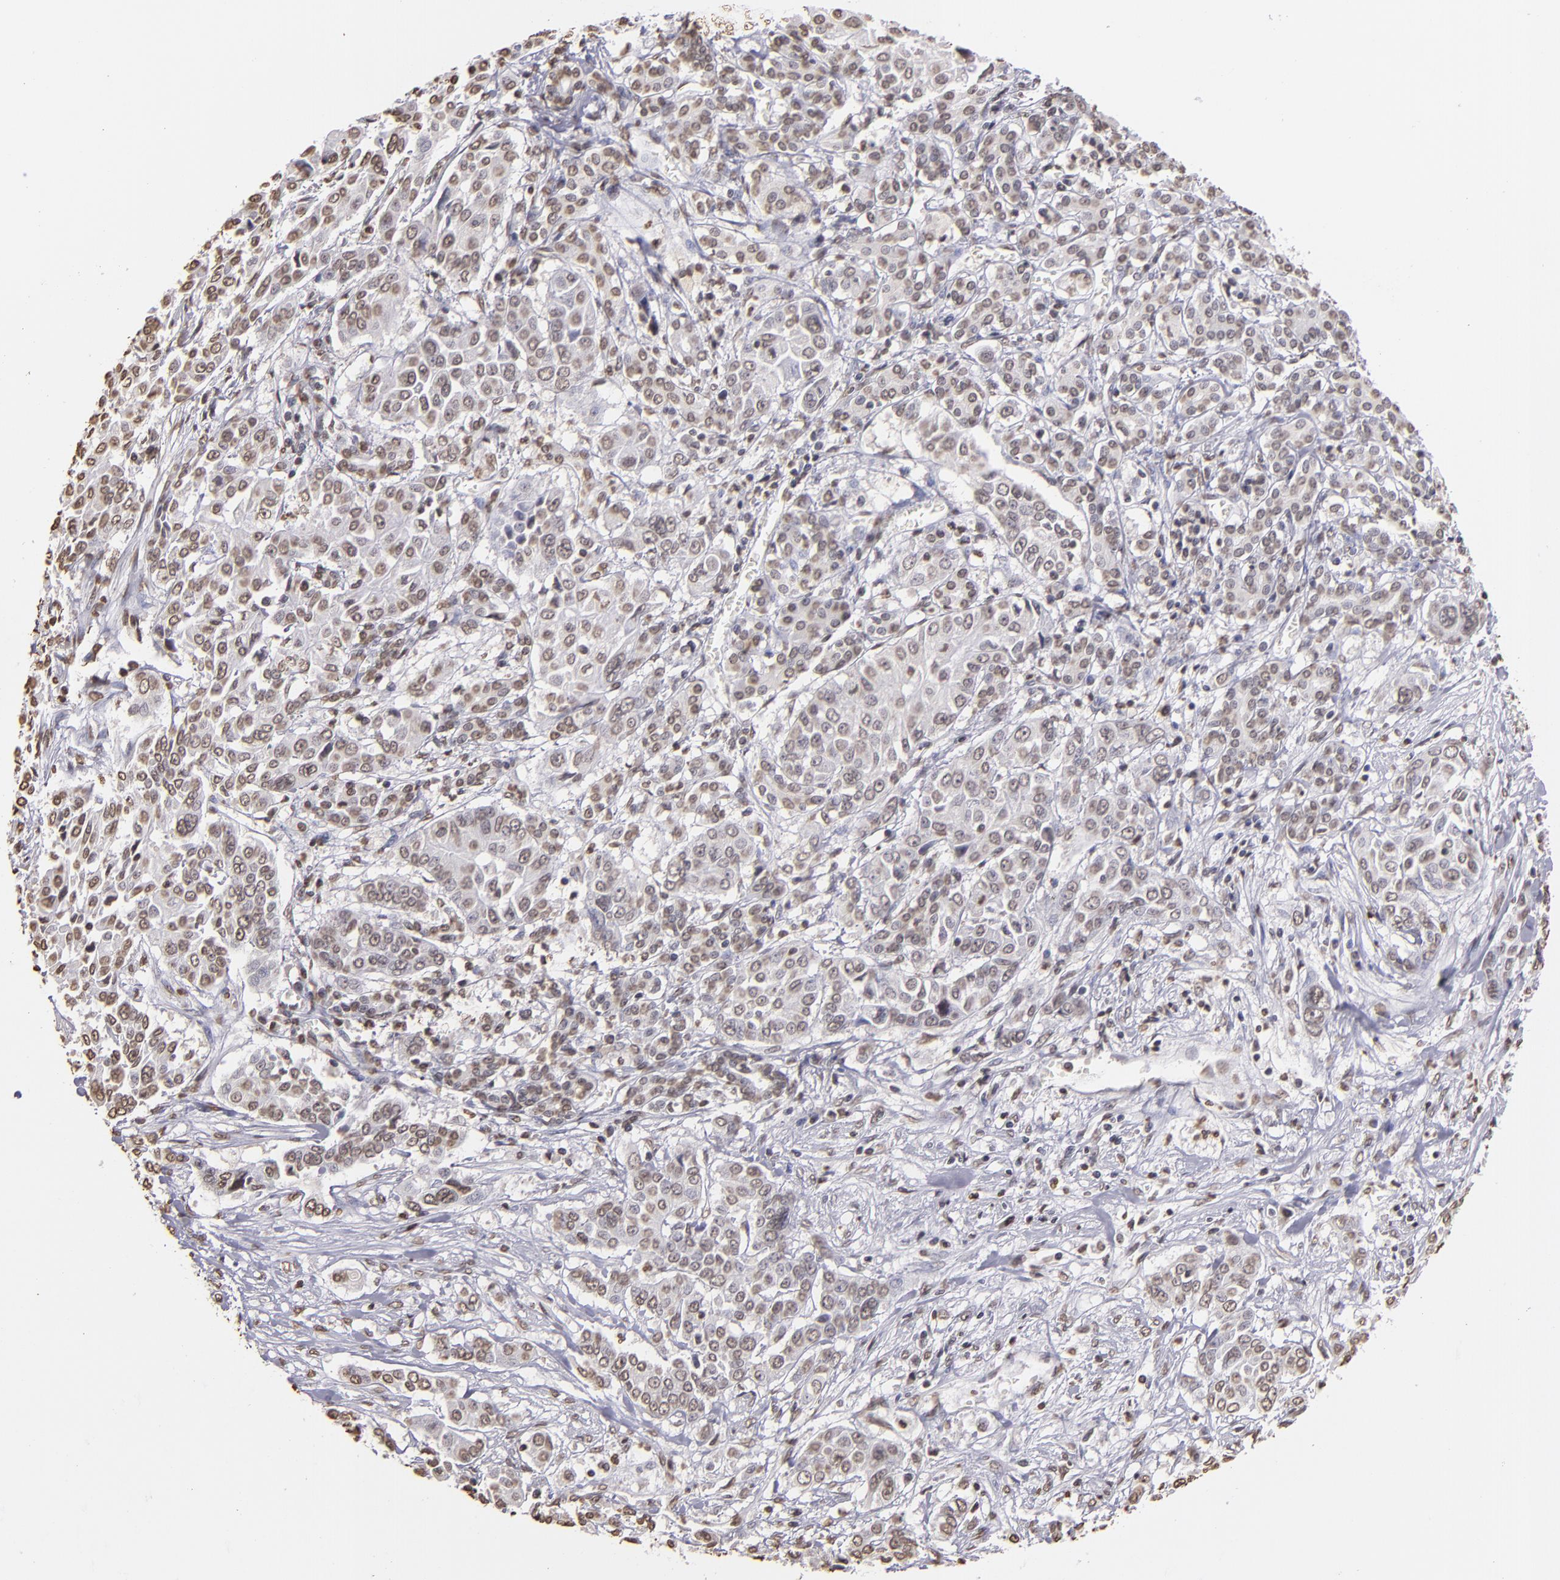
{"staining": {"intensity": "weak", "quantity": "<25%", "location": "nuclear"}, "tissue": "pancreatic cancer", "cell_type": "Tumor cells", "image_type": "cancer", "snomed": [{"axis": "morphology", "description": "Adenocarcinoma, NOS"}, {"axis": "topography", "description": "Pancreas"}], "caption": "An image of pancreatic cancer stained for a protein reveals no brown staining in tumor cells.", "gene": "LBX1", "patient": {"sex": "female", "age": 52}}